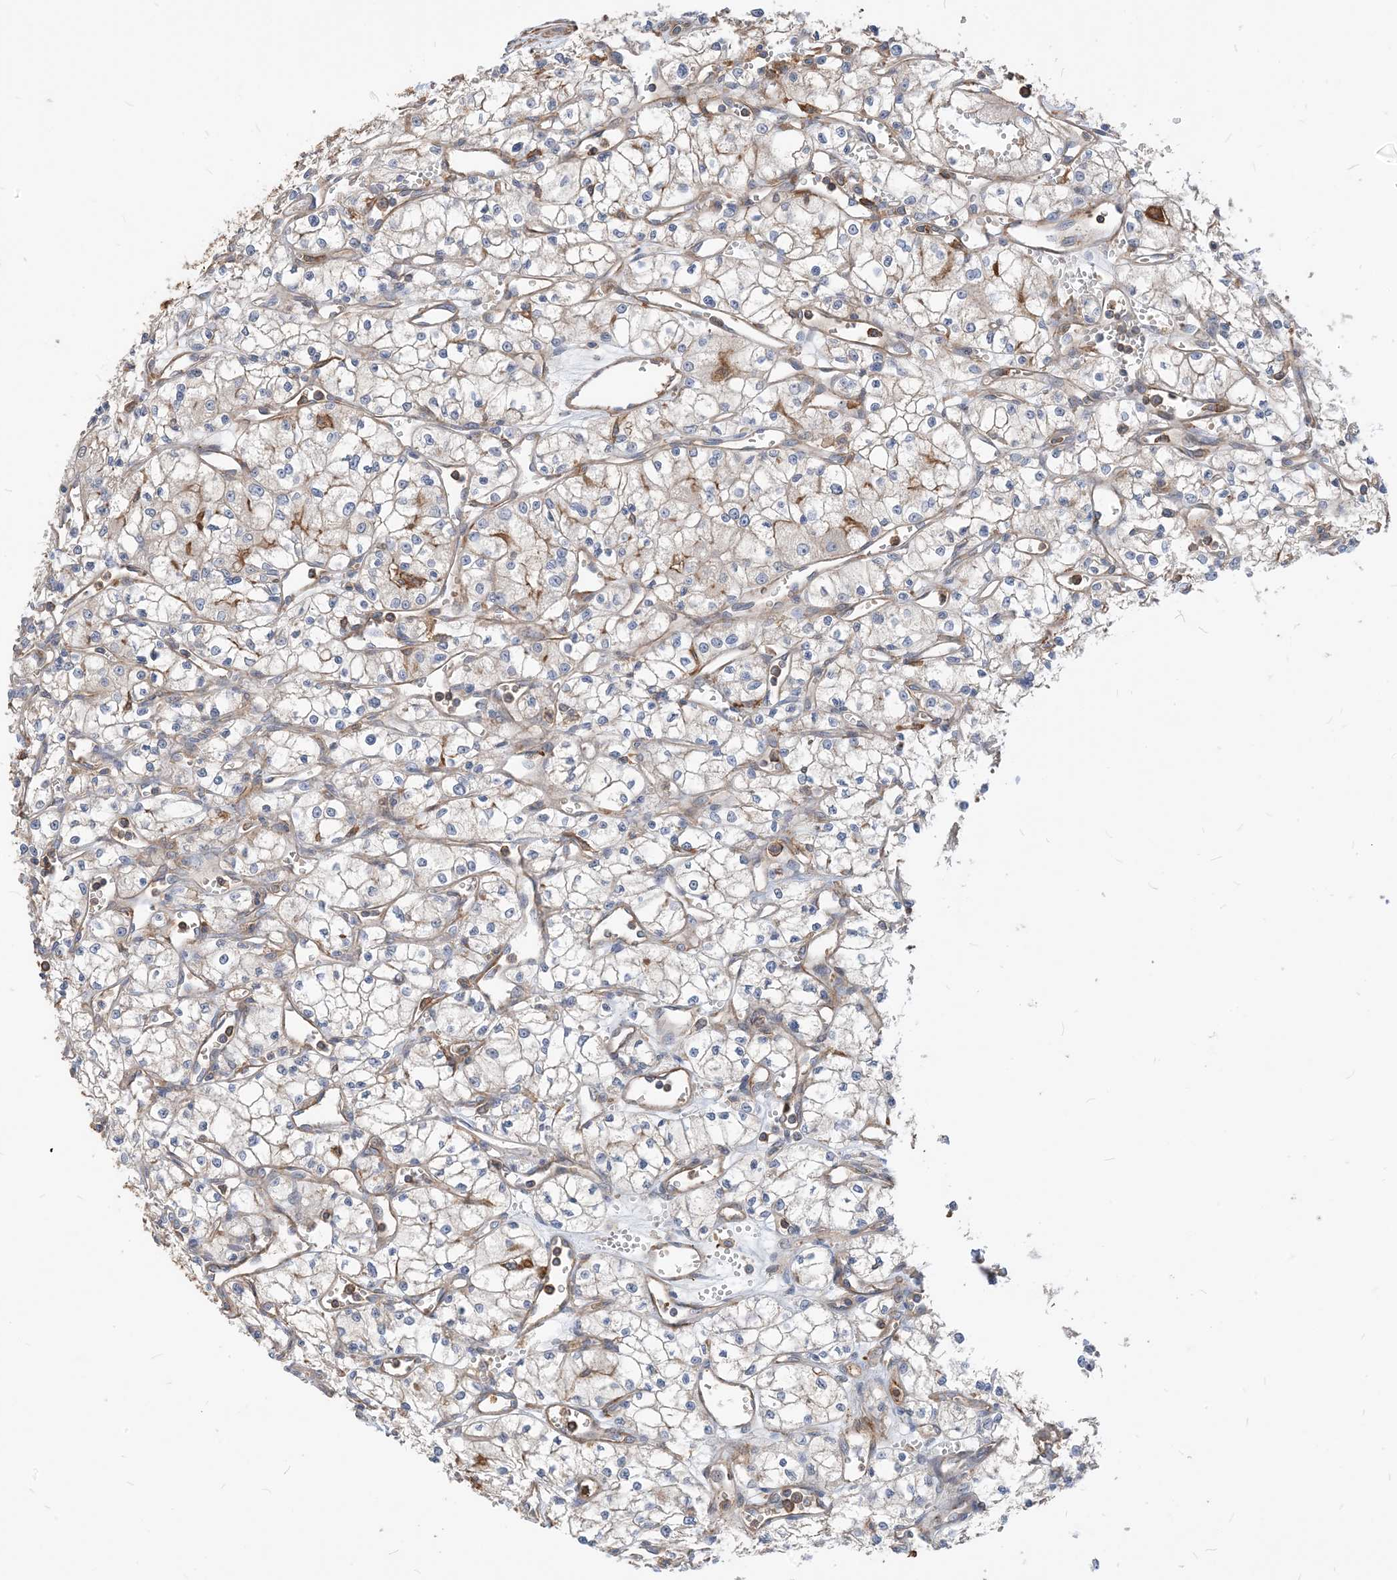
{"staining": {"intensity": "moderate", "quantity": "<25%", "location": "cytoplasmic/membranous"}, "tissue": "renal cancer", "cell_type": "Tumor cells", "image_type": "cancer", "snomed": [{"axis": "morphology", "description": "Adenocarcinoma, NOS"}, {"axis": "topography", "description": "Kidney"}], "caption": "Tumor cells demonstrate low levels of moderate cytoplasmic/membranous expression in about <25% of cells in human adenocarcinoma (renal). (Brightfield microscopy of DAB IHC at high magnification).", "gene": "PARVG", "patient": {"sex": "male", "age": 59}}